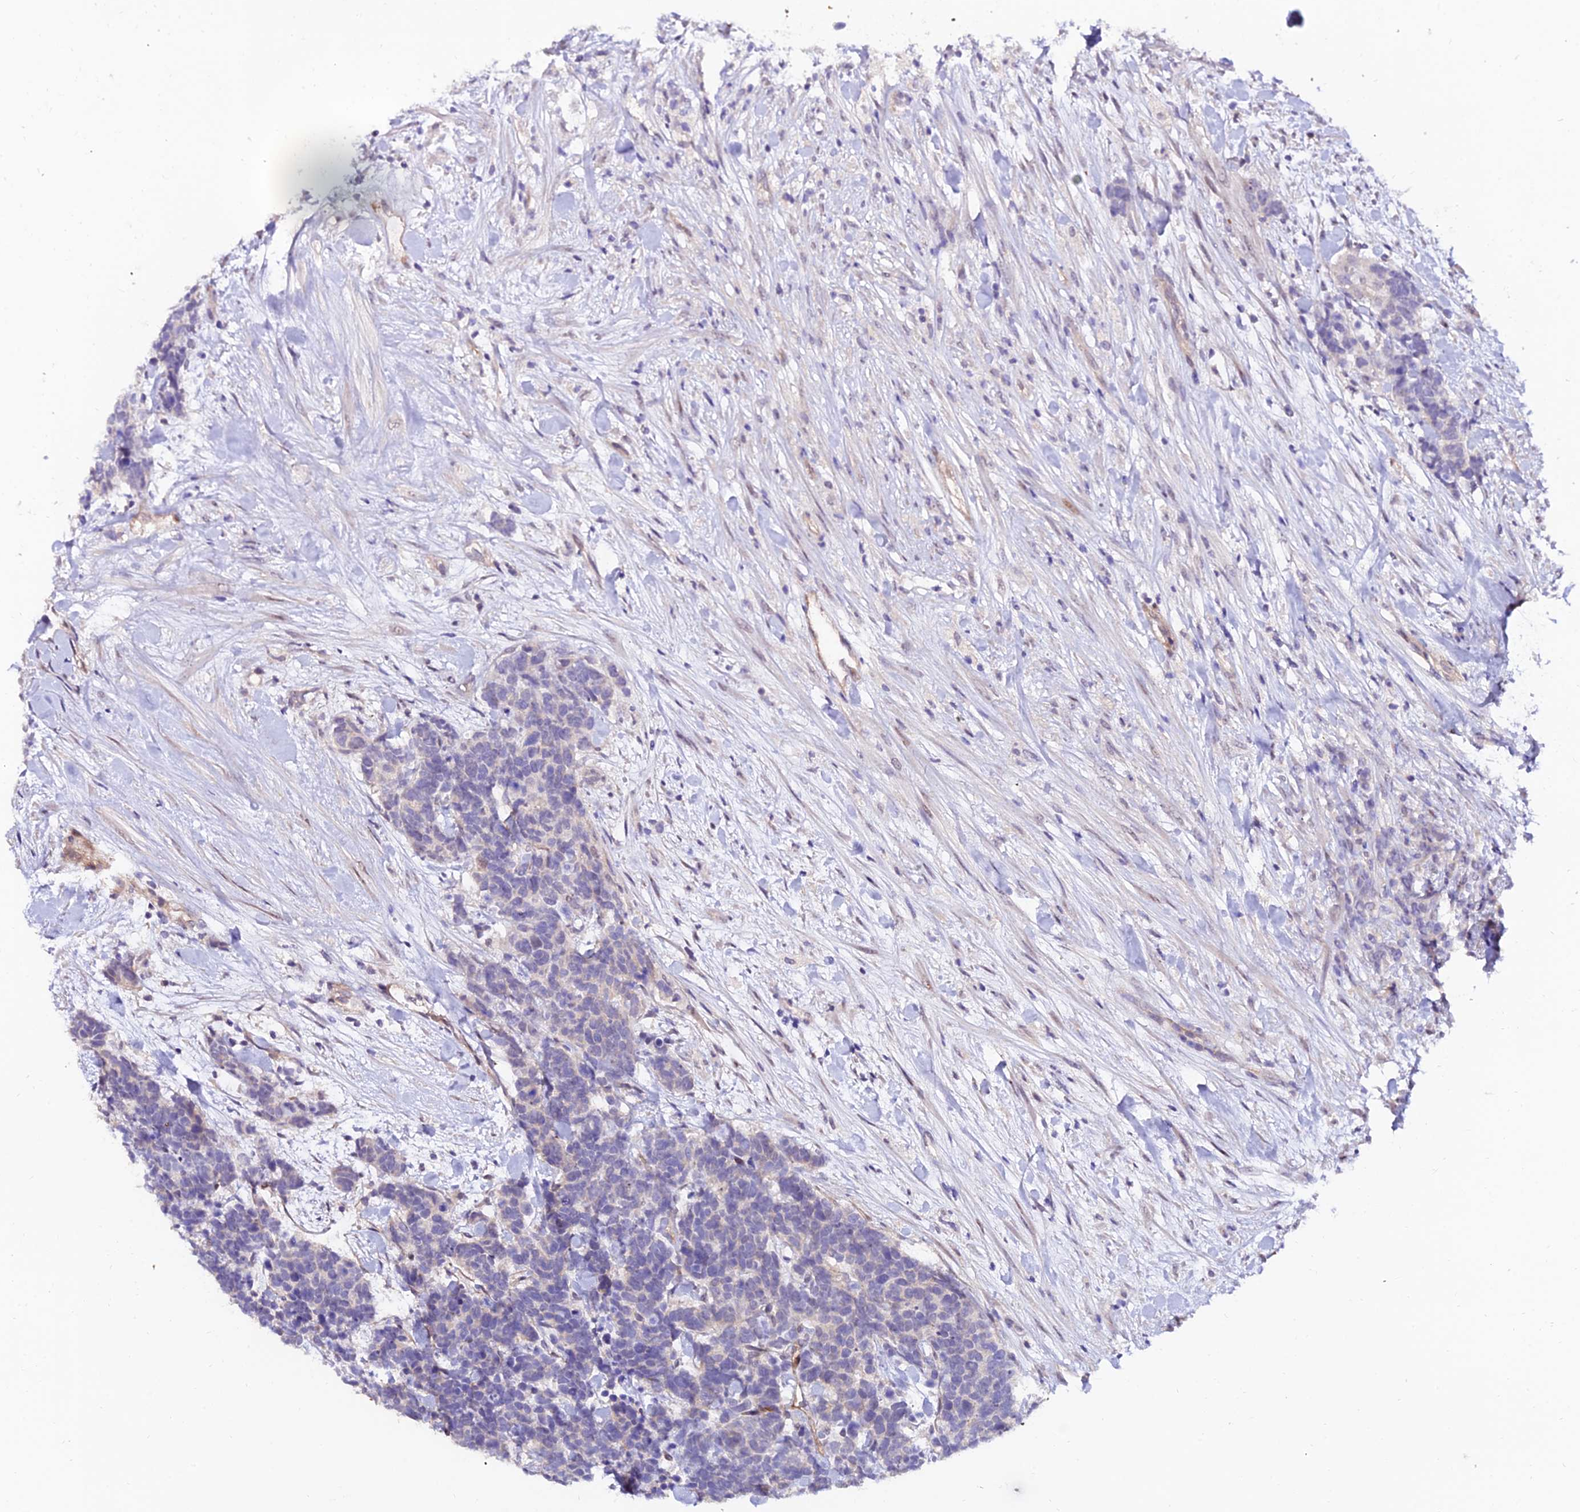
{"staining": {"intensity": "negative", "quantity": "none", "location": "none"}, "tissue": "carcinoid", "cell_type": "Tumor cells", "image_type": "cancer", "snomed": [{"axis": "morphology", "description": "Carcinoma, NOS"}, {"axis": "morphology", "description": "Carcinoid, malignant, NOS"}, {"axis": "topography", "description": "Prostate"}], "caption": "High power microscopy image of an immunohistochemistry image of malignant carcinoid, revealing no significant positivity in tumor cells. (DAB (3,3'-diaminobenzidine) immunohistochemistry visualized using brightfield microscopy, high magnification).", "gene": "ALDH3B2", "patient": {"sex": "male", "age": 57}}